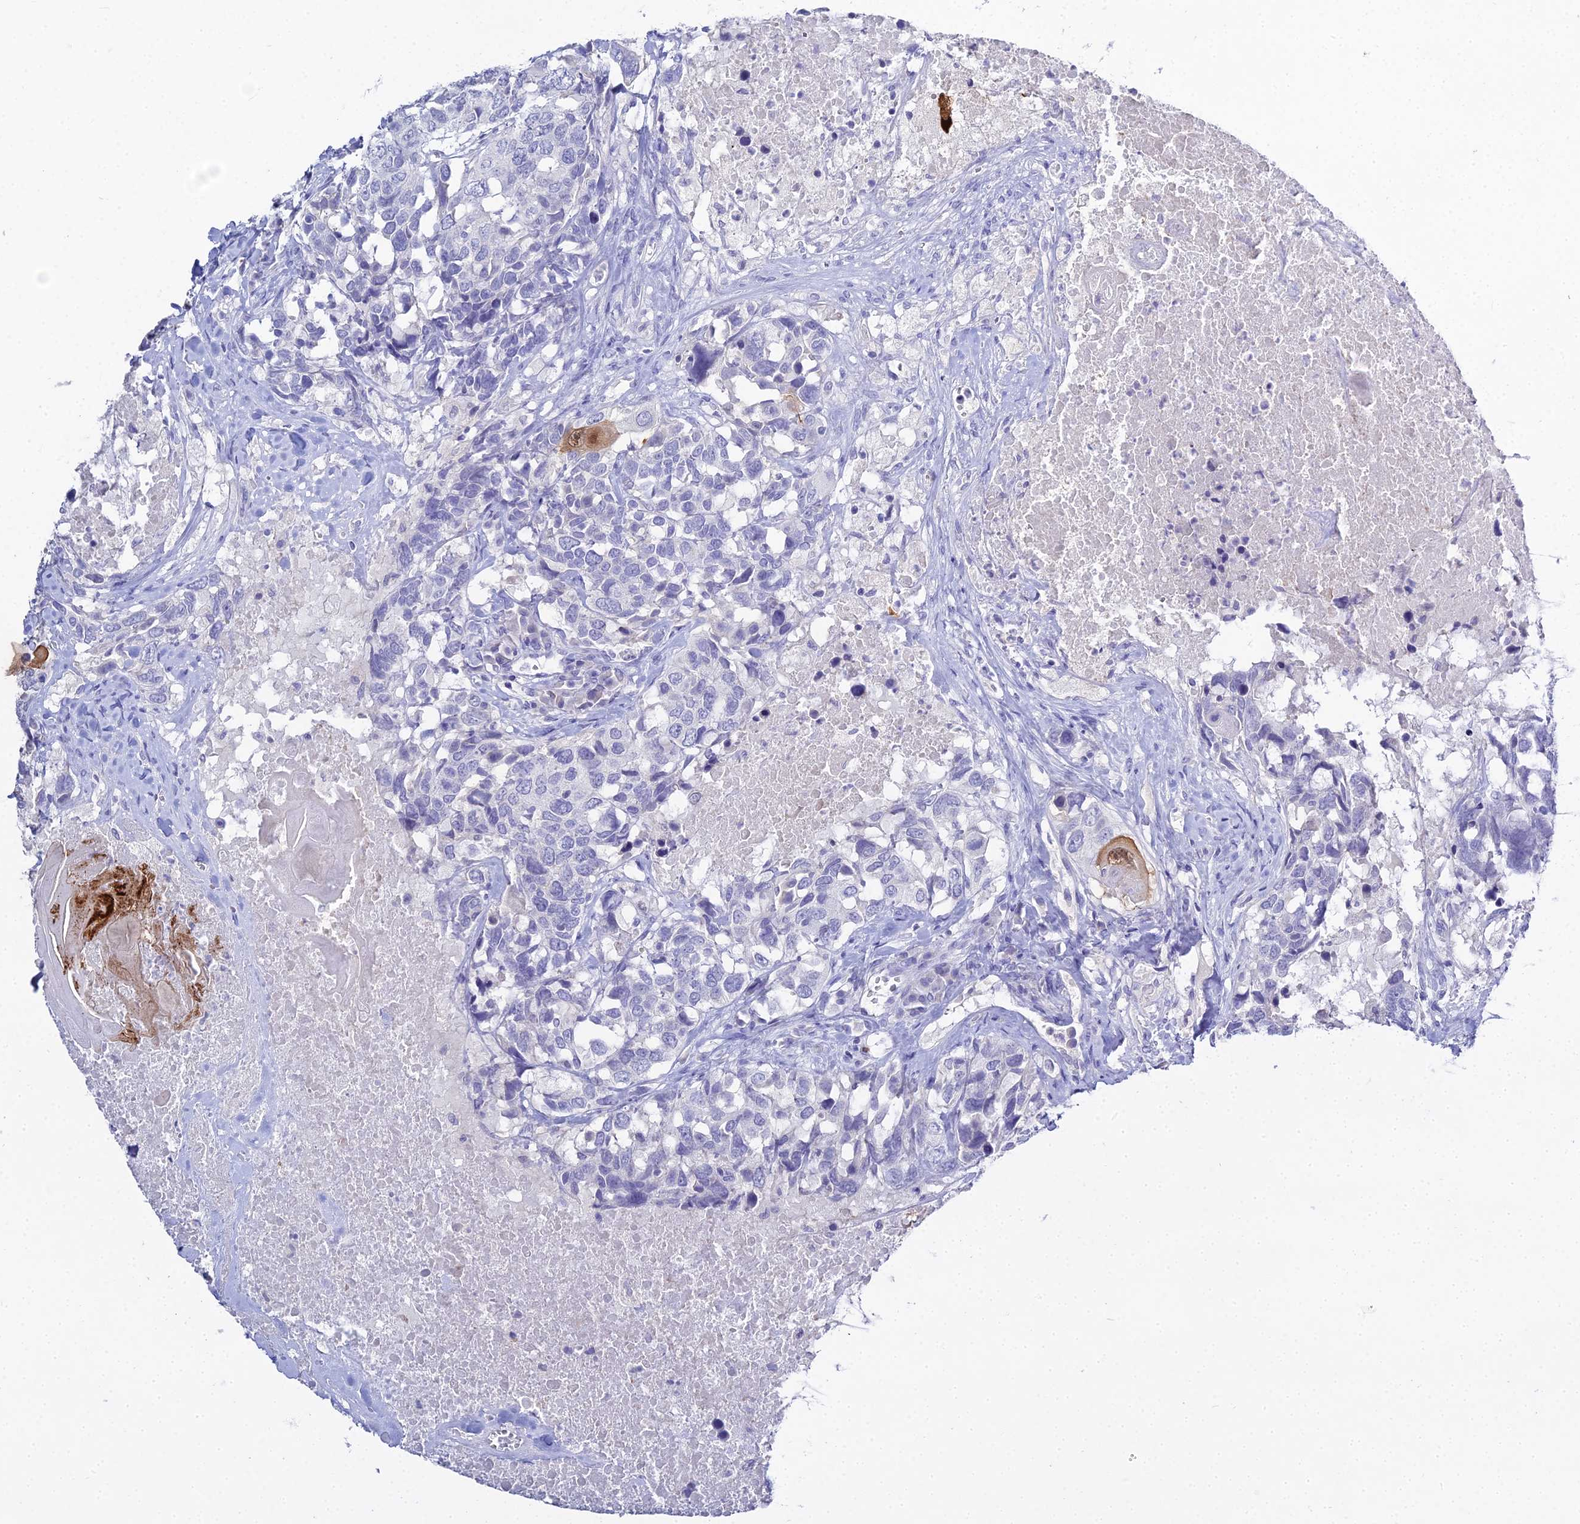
{"staining": {"intensity": "strong", "quantity": "<25%", "location": "cytoplasmic/membranous,nuclear"}, "tissue": "head and neck cancer", "cell_type": "Tumor cells", "image_type": "cancer", "snomed": [{"axis": "morphology", "description": "Squamous cell carcinoma, NOS"}, {"axis": "topography", "description": "Head-Neck"}], "caption": "High-power microscopy captured an immunohistochemistry image of head and neck cancer, revealing strong cytoplasmic/membranous and nuclear positivity in approximately <25% of tumor cells. (DAB (3,3'-diaminobenzidine) IHC, brown staining for protein, blue staining for nuclei).", "gene": "S100A7", "patient": {"sex": "male", "age": 66}}